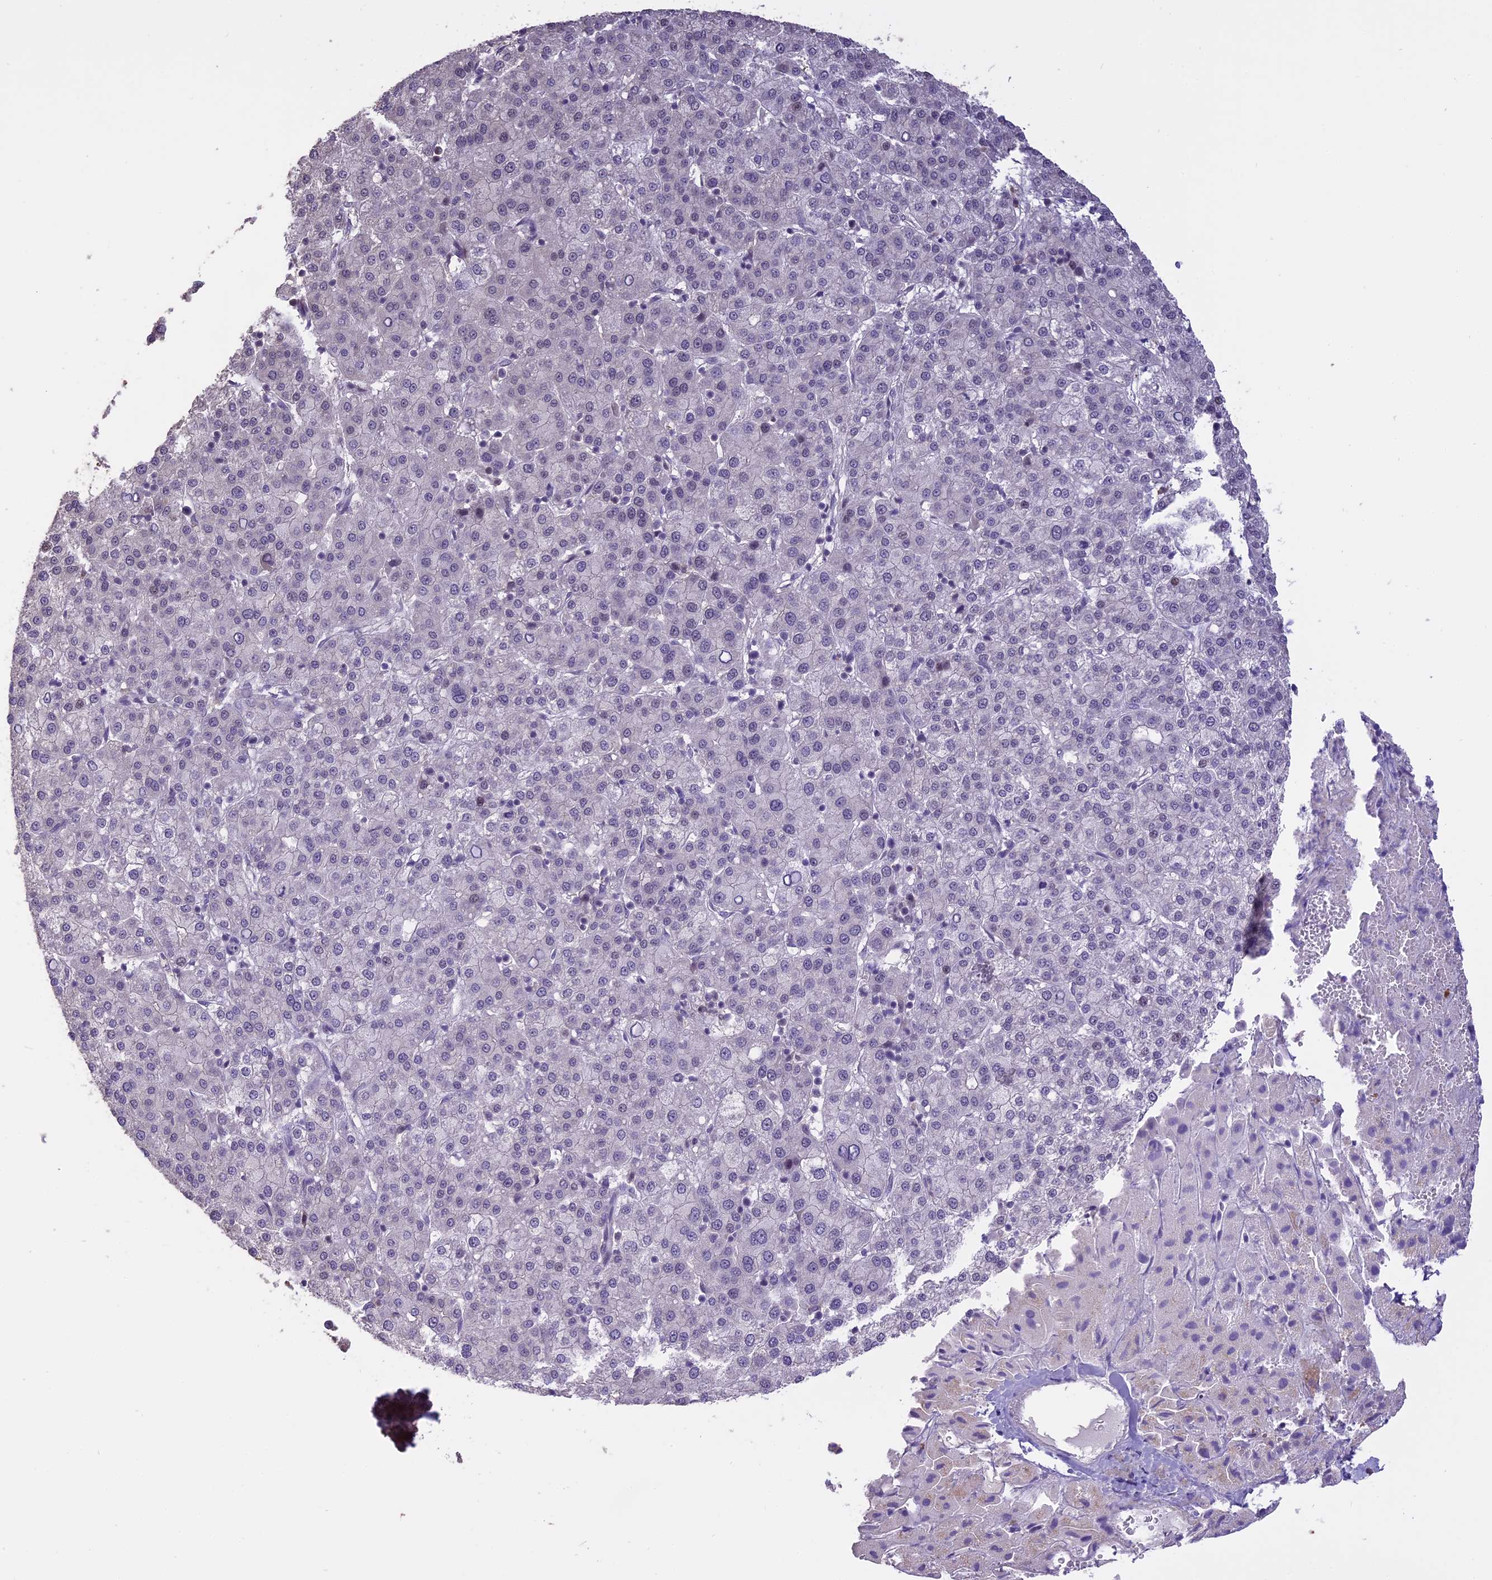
{"staining": {"intensity": "negative", "quantity": "none", "location": "none"}, "tissue": "liver cancer", "cell_type": "Tumor cells", "image_type": "cancer", "snomed": [{"axis": "morphology", "description": "Carcinoma, Hepatocellular, NOS"}, {"axis": "topography", "description": "Liver"}], "caption": "Tumor cells are negative for protein expression in human liver cancer.", "gene": "TIGD7", "patient": {"sex": "female", "age": 58}}